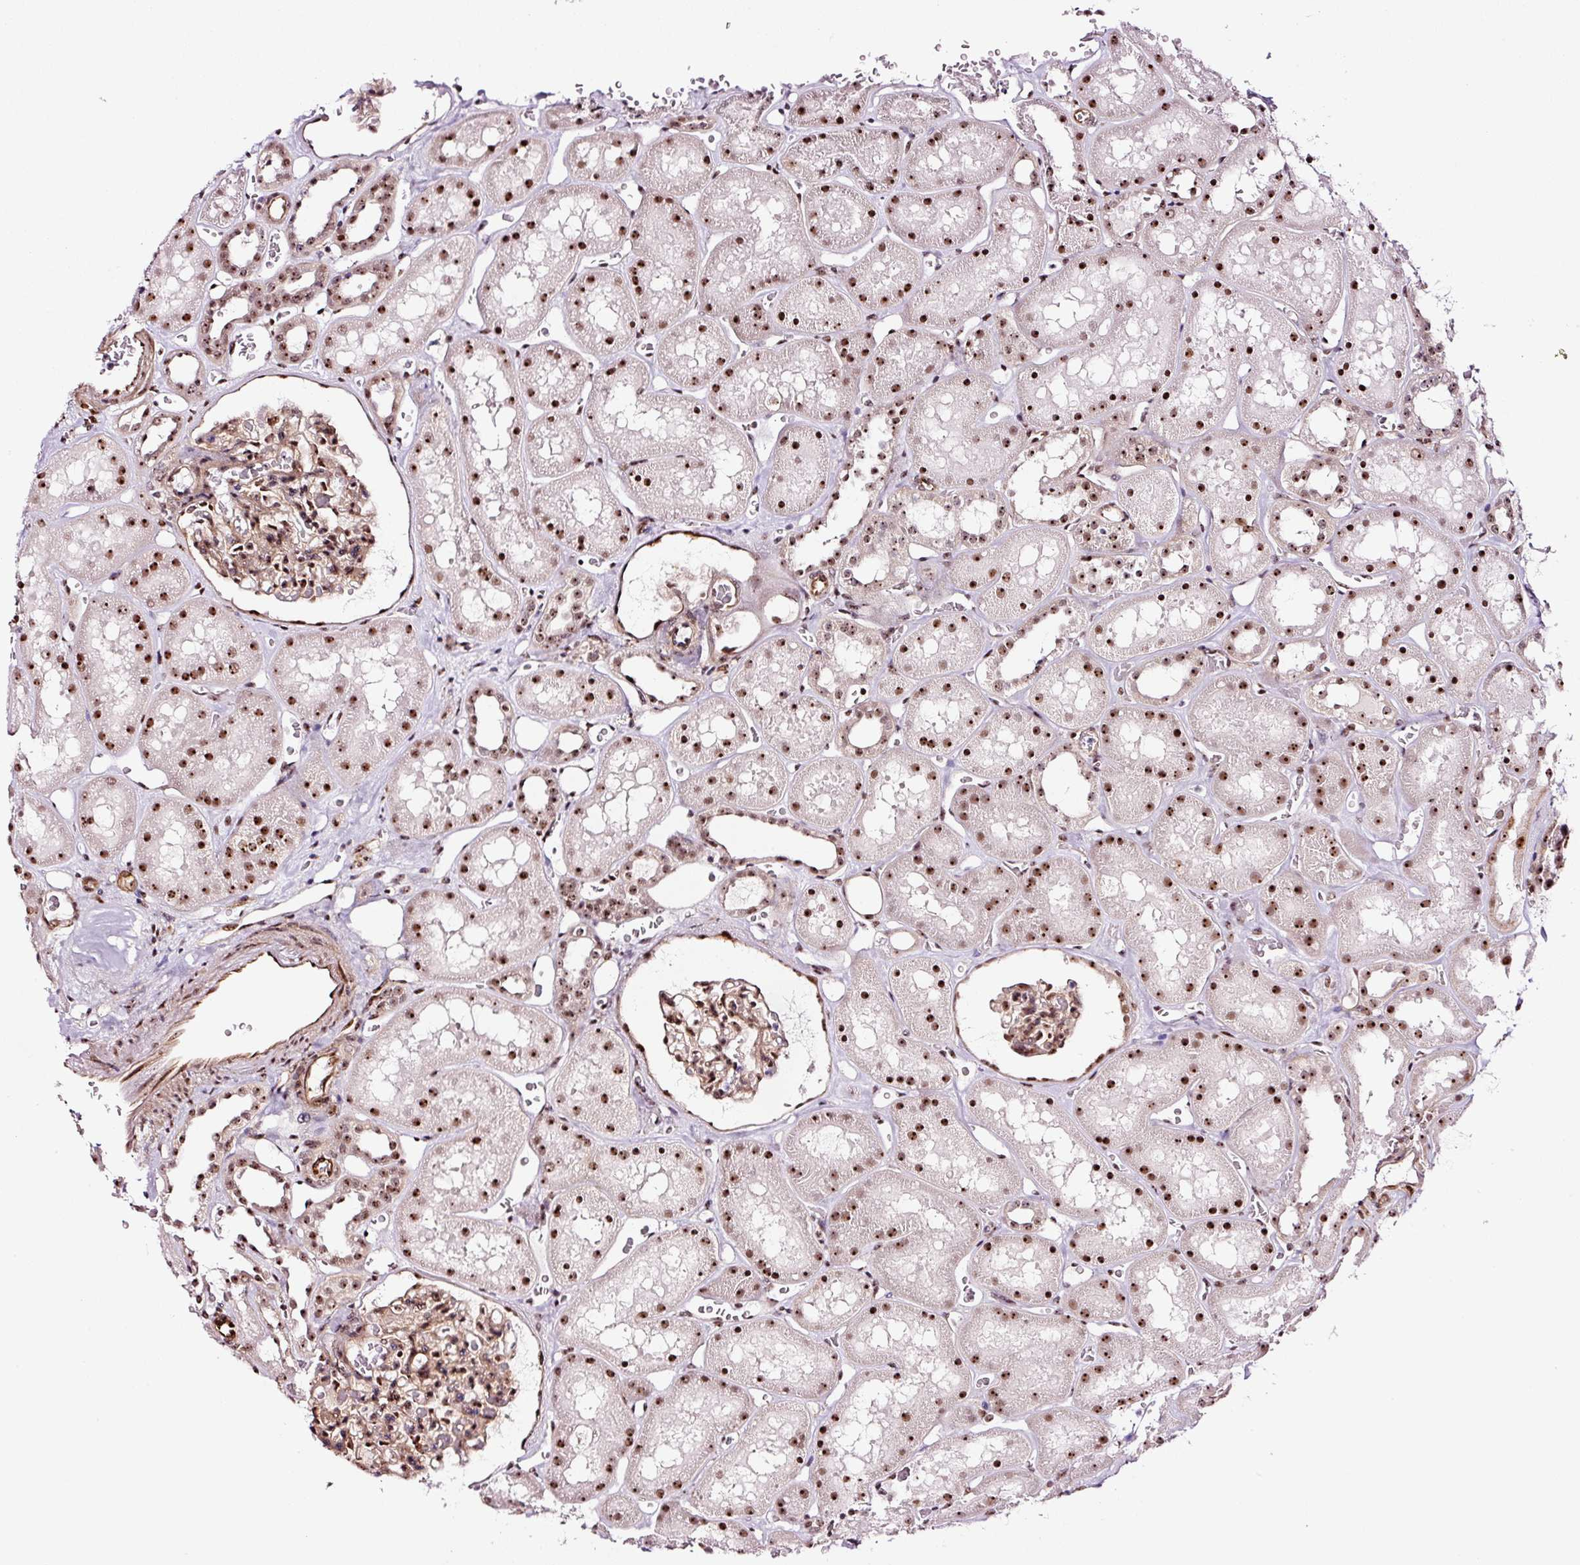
{"staining": {"intensity": "strong", "quantity": ">75%", "location": "nuclear"}, "tissue": "kidney", "cell_type": "Cells in glomeruli", "image_type": "normal", "snomed": [{"axis": "morphology", "description": "Normal tissue, NOS"}, {"axis": "topography", "description": "Kidney"}], "caption": "Cells in glomeruli reveal strong nuclear staining in approximately >75% of cells in normal kidney.", "gene": "GNL3", "patient": {"sex": "female", "age": 41}}